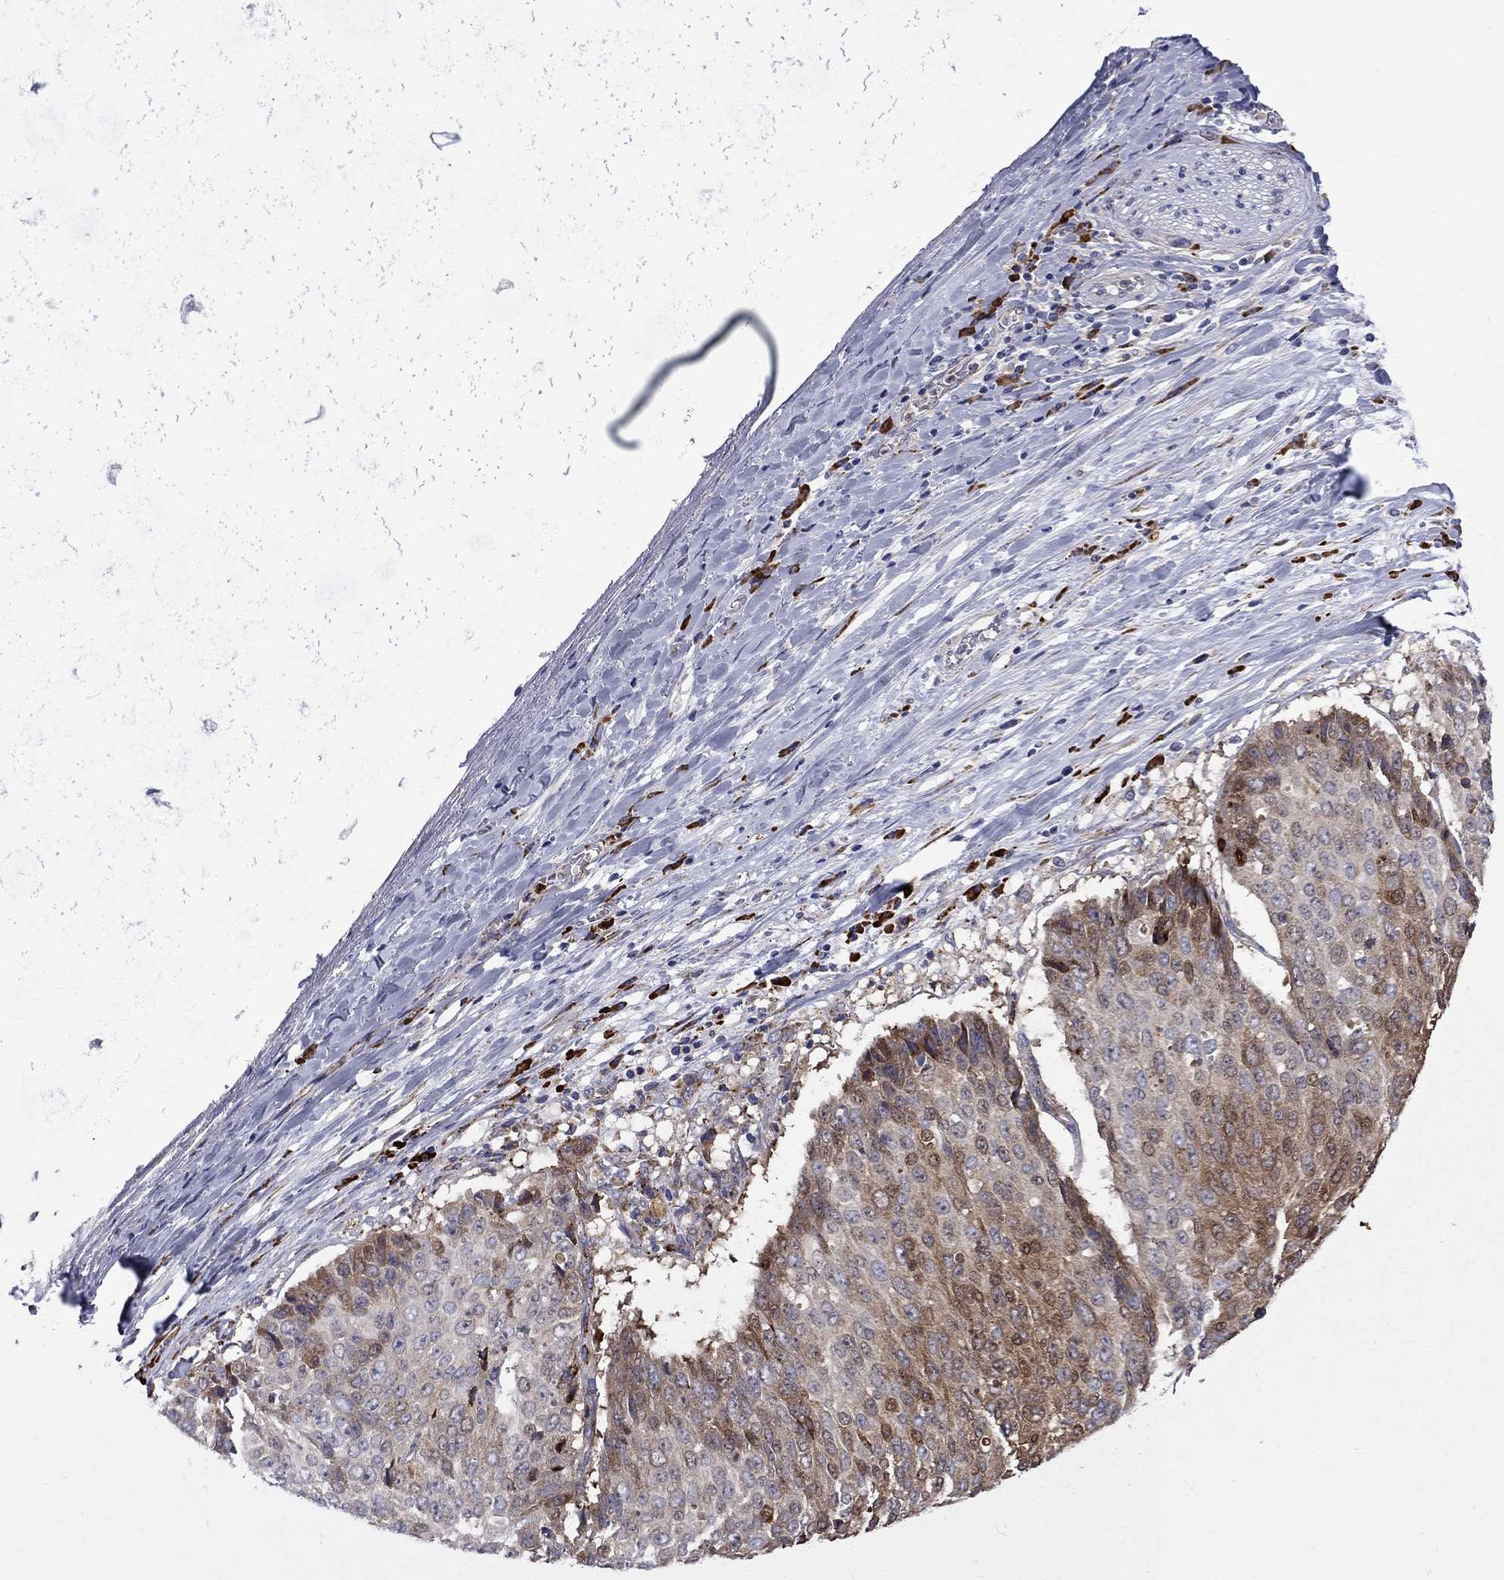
{"staining": {"intensity": "moderate", "quantity": "<25%", "location": "cytoplasmic/membranous,nuclear"}, "tissue": "lung cancer", "cell_type": "Tumor cells", "image_type": "cancer", "snomed": [{"axis": "morphology", "description": "Normal tissue, NOS"}, {"axis": "morphology", "description": "Squamous cell carcinoma, NOS"}, {"axis": "topography", "description": "Bronchus"}, {"axis": "topography", "description": "Lung"}], "caption": "Immunohistochemical staining of human squamous cell carcinoma (lung) shows low levels of moderate cytoplasmic/membranous and nuclear staining in about <25% of tumor cells.", "gene": "ASNS", "patient": {"sex": "male", "age": 64}}